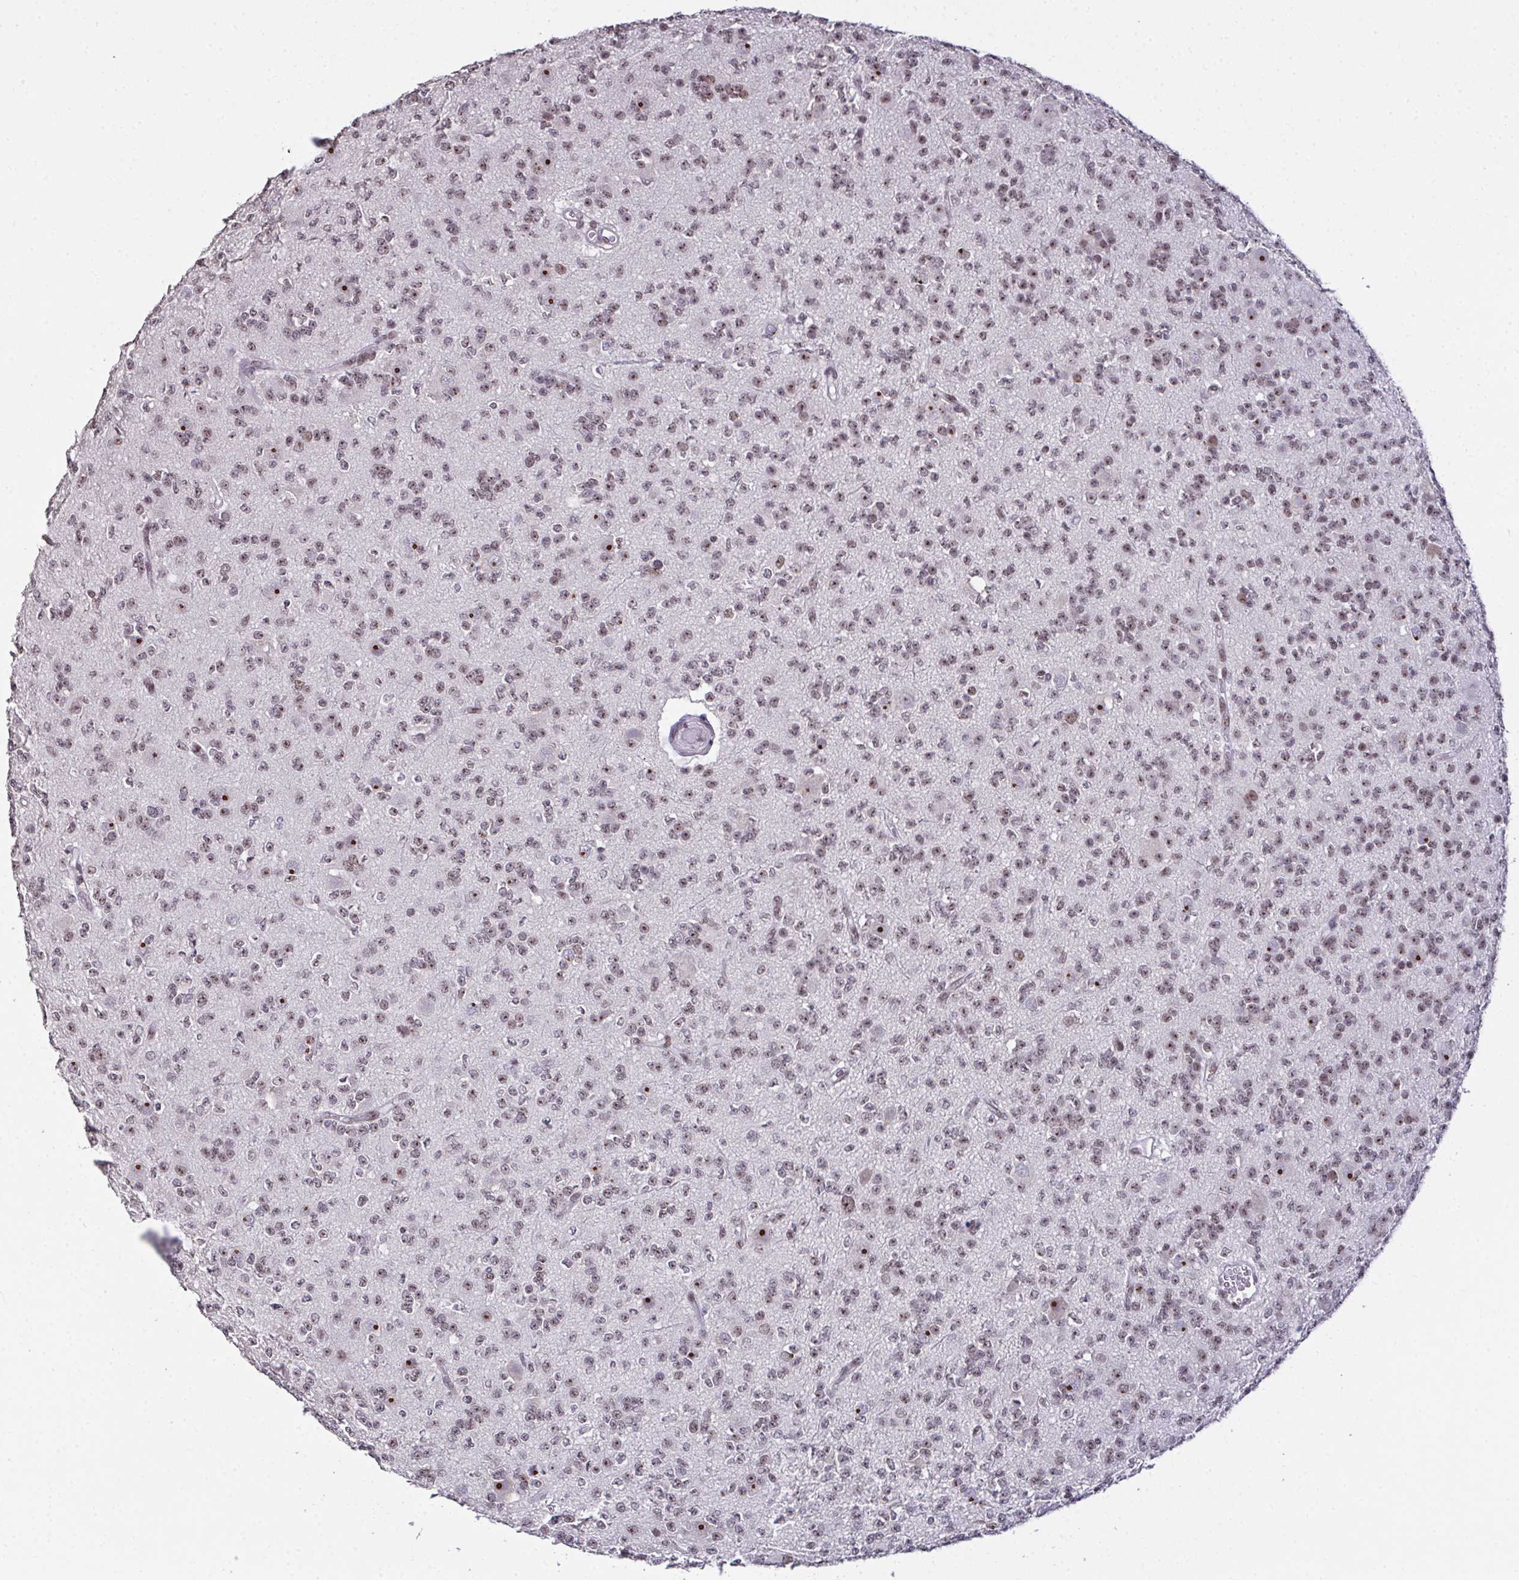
{"staining": {"intensity": "moderate", "quantity": ">75%", "location": "nuclear"}, "tissue": "glioma", "cell_type": "Tumor cells", "image_type": "cancer", "snomed": [{"axis": "morphology", "description": "Glioma, malignant, High grade"}, {"axis": "topography", "description": "Brain"}], "caption": "Immunohistochemical staining of human malignant glioma (high-grade) demonstrates moderate nuclear protein staining in about >75% of tumor cells.", "gene": "ZNF800", "patient": {"sex": "male", "age": 36}}